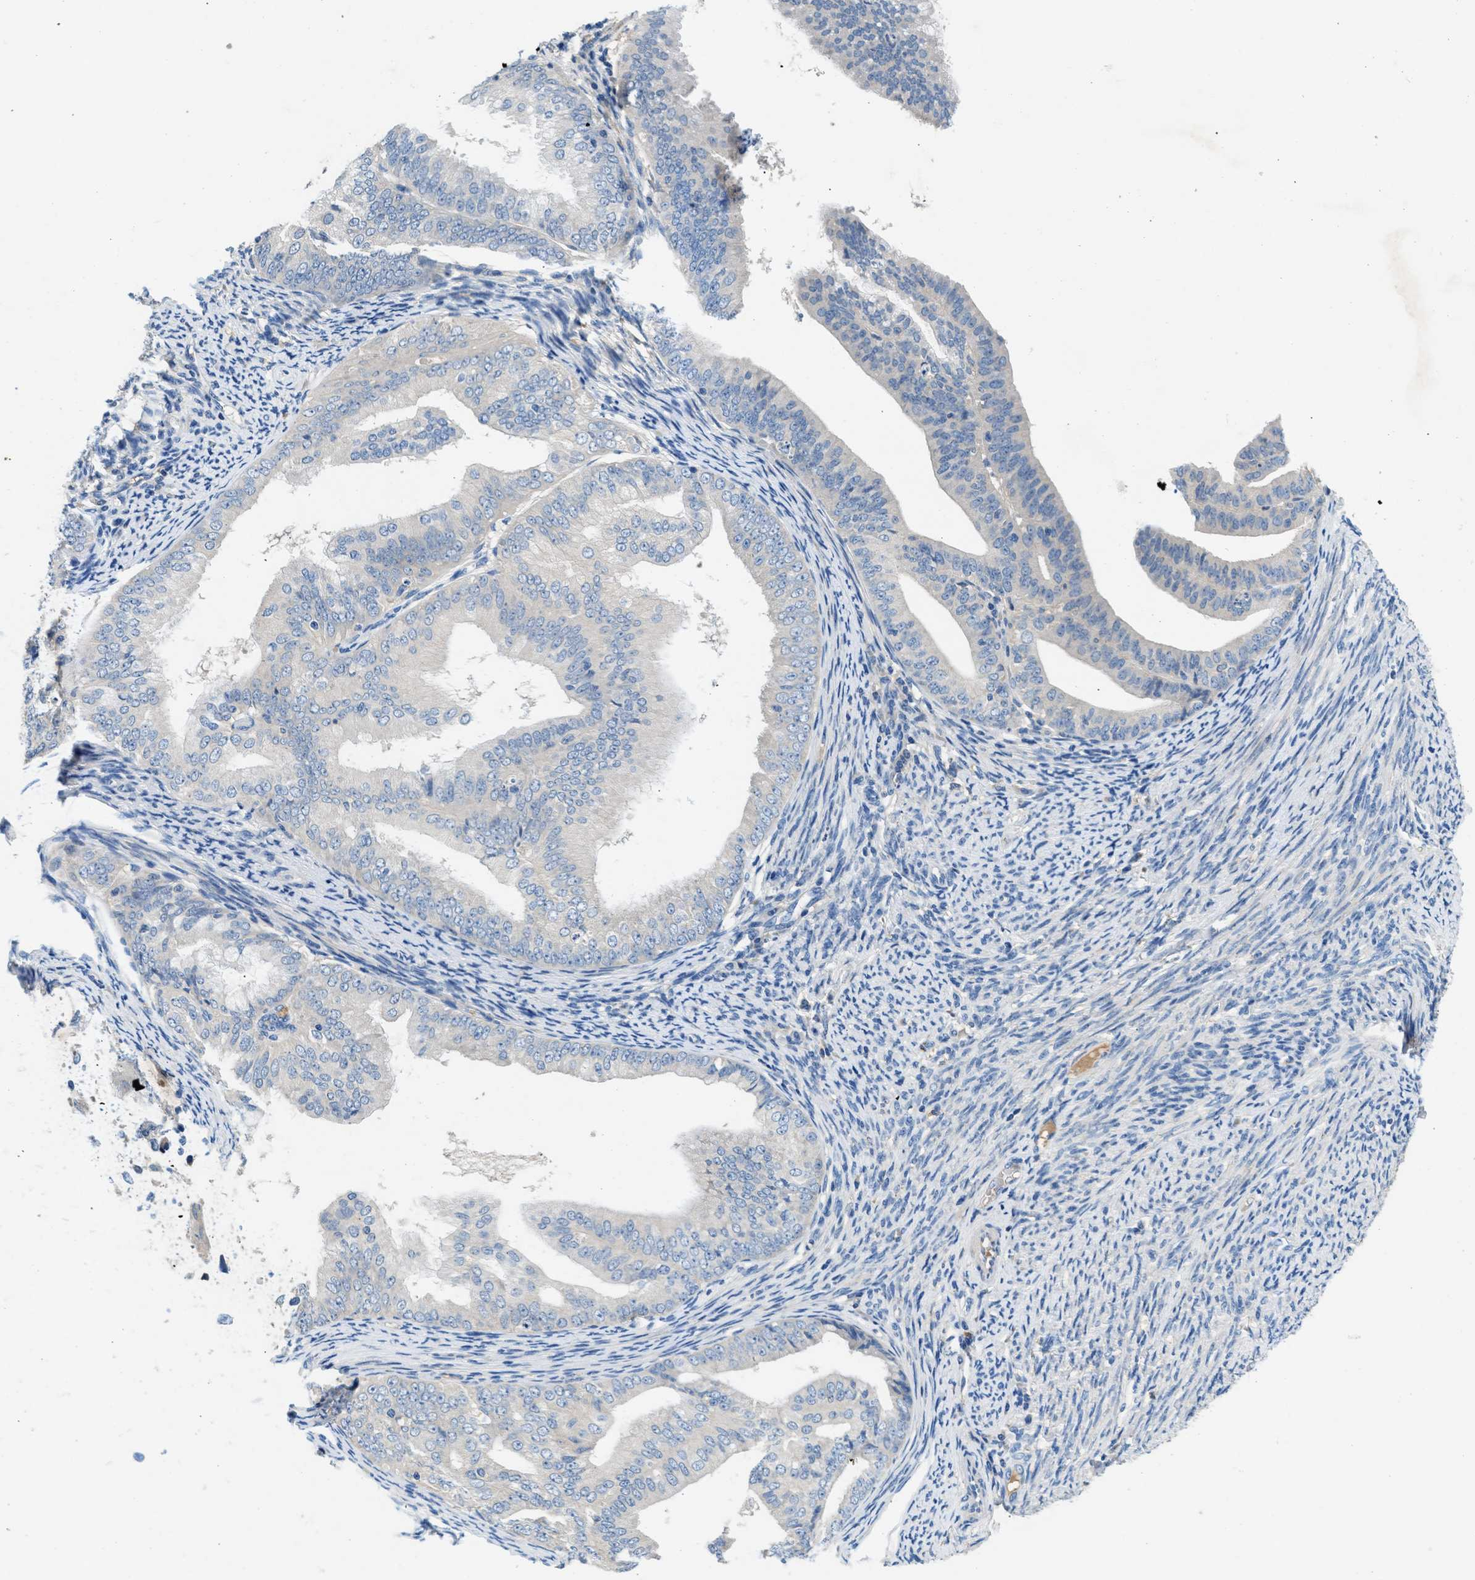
{"staining": {"intensity": "negative", "quantity": "none", "location": "none"}, "tissue": "endometrial cancer", "cell_type": "Tumor cells", "image_type": "cancer", "snomed": [{"axis": "morphology", "description": "Adenocarcinoma, NOS"}, {"axis": "topography", "description": "Endometrium"}], "caption": "A photomicrograph of endometrial adenocarcinoma stained for a protein shows no brown staining in tumor cells.", "gene": "RWDD2B", "patient": {"sex": "female", "age": 63}}